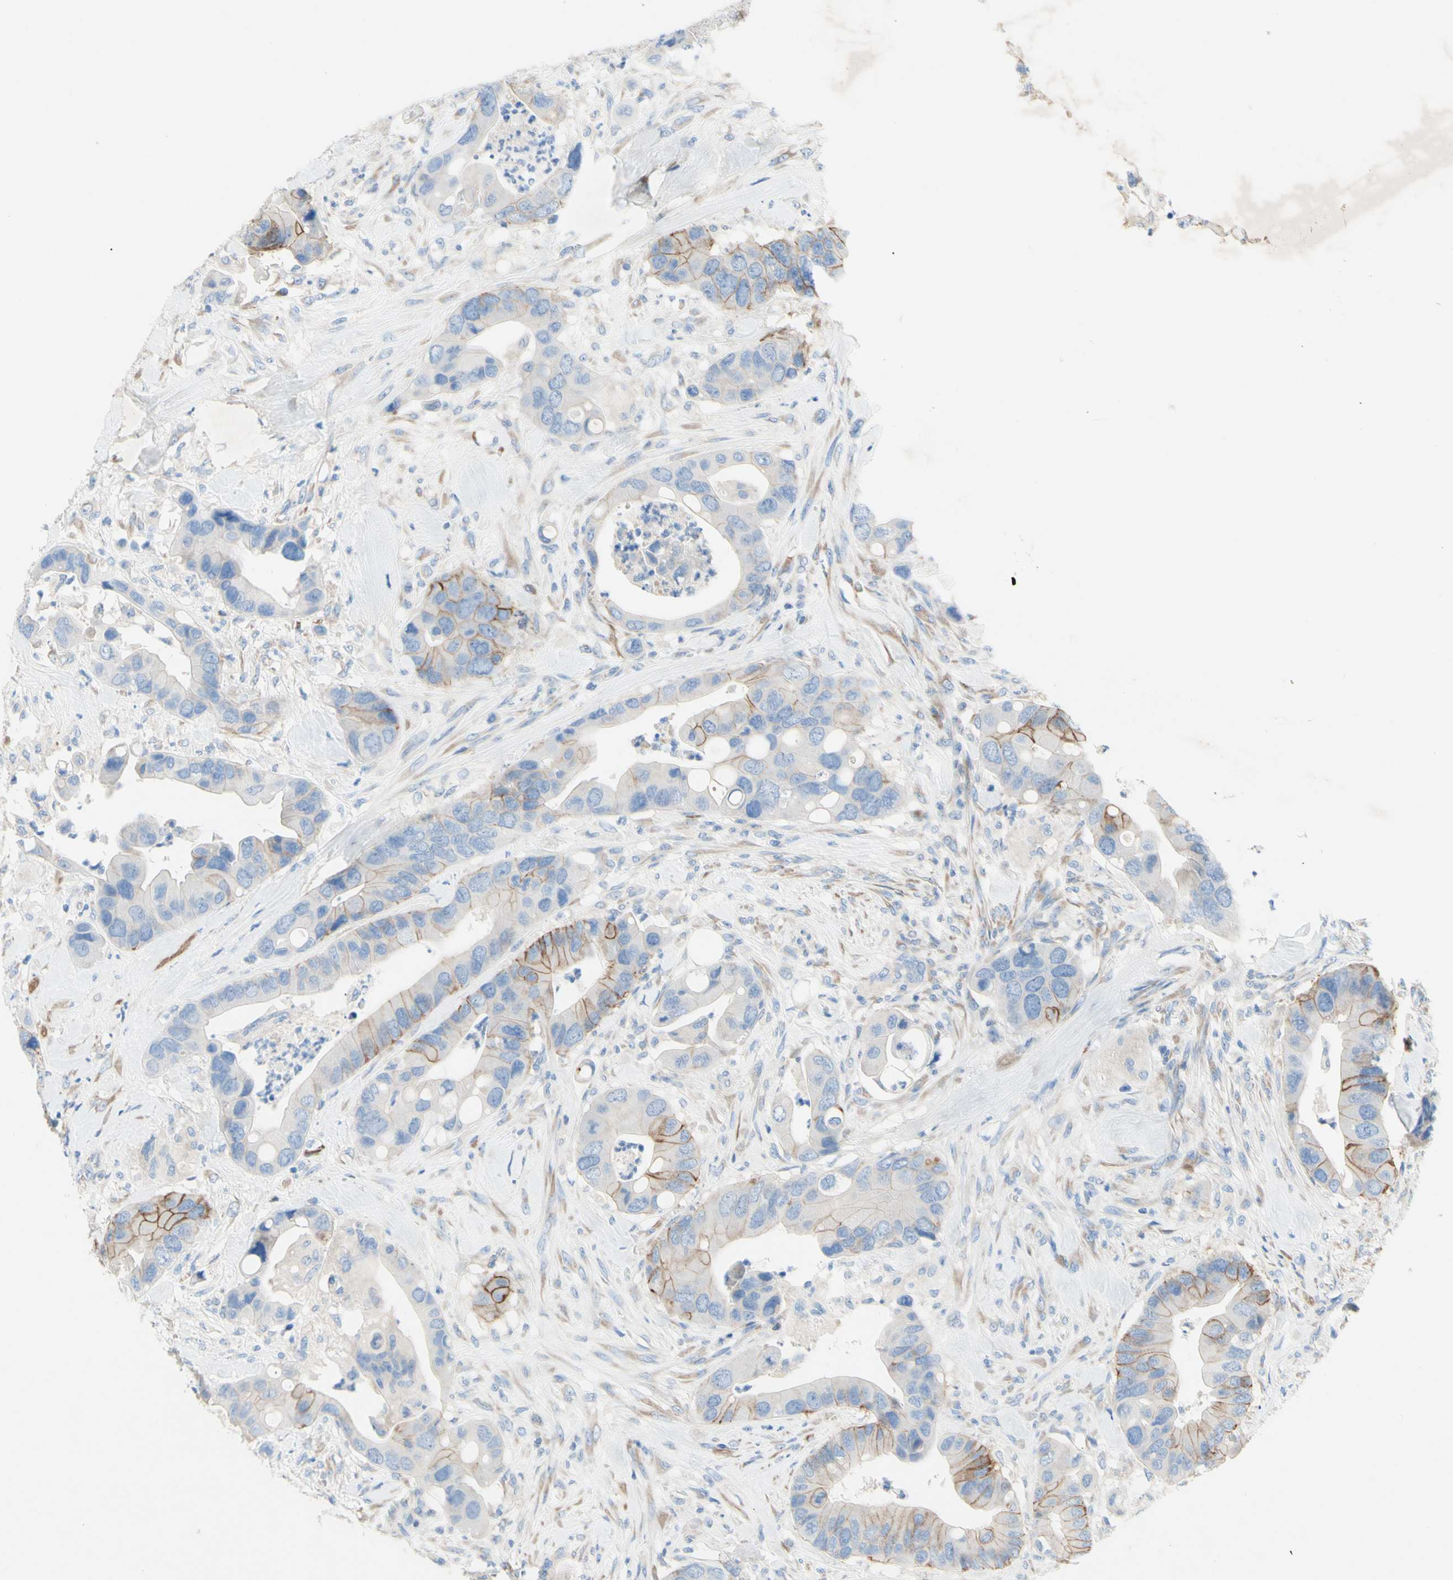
{"staining": {"intensity": "moderate", "quantity": "25%-75%", "location": "cytoplasmic/membranous"}, "tissue": "colorectal cancer", "cell_type": "Tumor cells", "image_type": "cancer", "snomed": [{"axis": "morphology", "description": "Adenocarcinoma, NOS"}, {"axis": "topography", "description": "Rectum"}], "caption": "DAB immunohistochemical staining of human colorectal cancer exhibits moderate cytoplasmic/membranous protein expression in about 25%-75% of tumor cells.", "gene": "TMIGD2", "patient": {"sex": "female", "age": 57}}